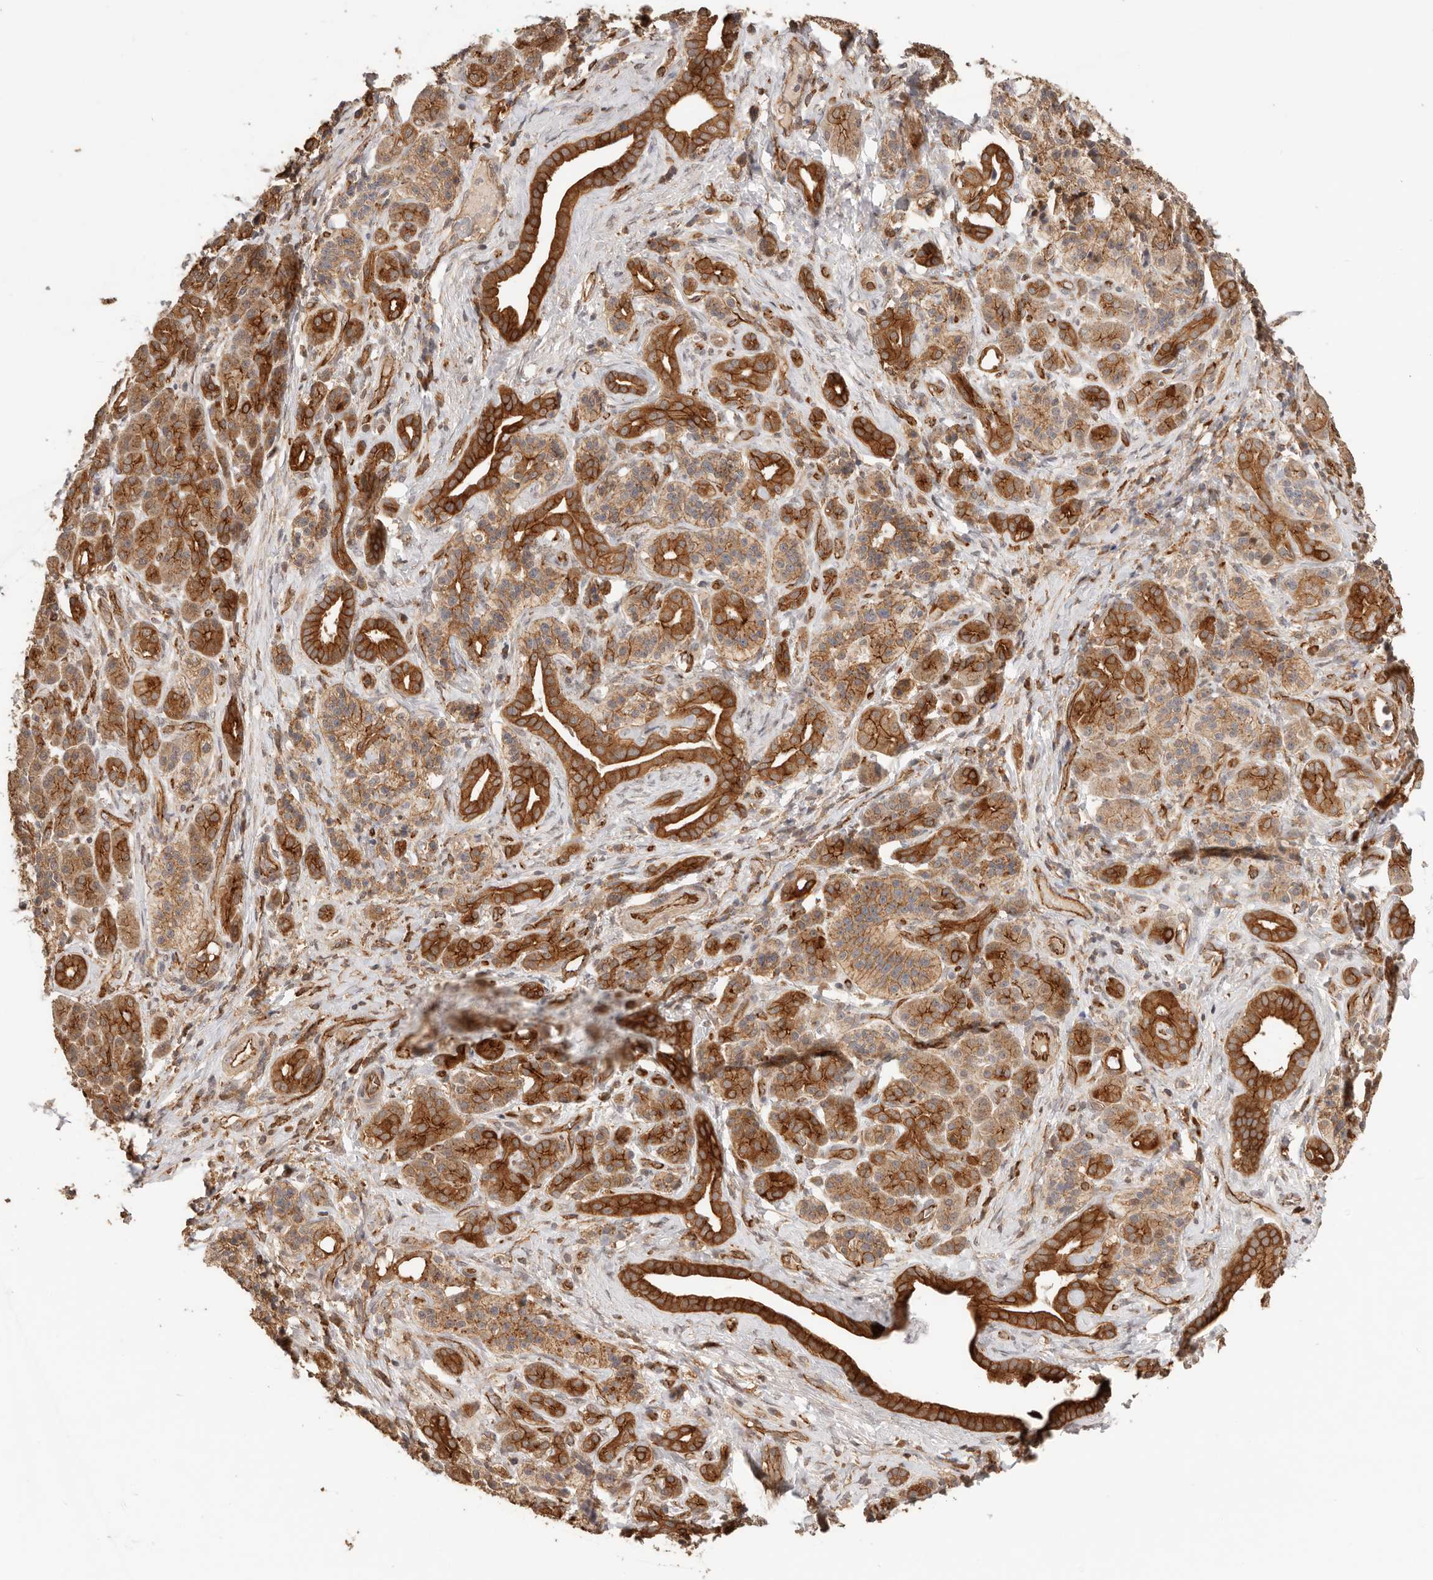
{"staining": {"intensity": "strong", "quantity": ">75%", "location": "cytoplasmic/membranous"}, "tissue": "pancreatic cancer", "cell_type": "Tumor cells", "image_type": "cancer", "snomed": [{"axis": "morphology", "description": "Adenocarcinoma, NOS"}, {"axis": "topography", "description": "Pancreas"}], "caption": "High-magnification brightfield microscopy of pancreatic cancer stained with DAB (3,3'-diaminobenzidine) (brown) and counterstained with hematoxylin (blue). tumor cells exhibit strong cytoplasmic/membranous staining is appreciated in about>75% of cells.", "gene": "AFDN", "patient": {"sex": "male", "age": 78}}